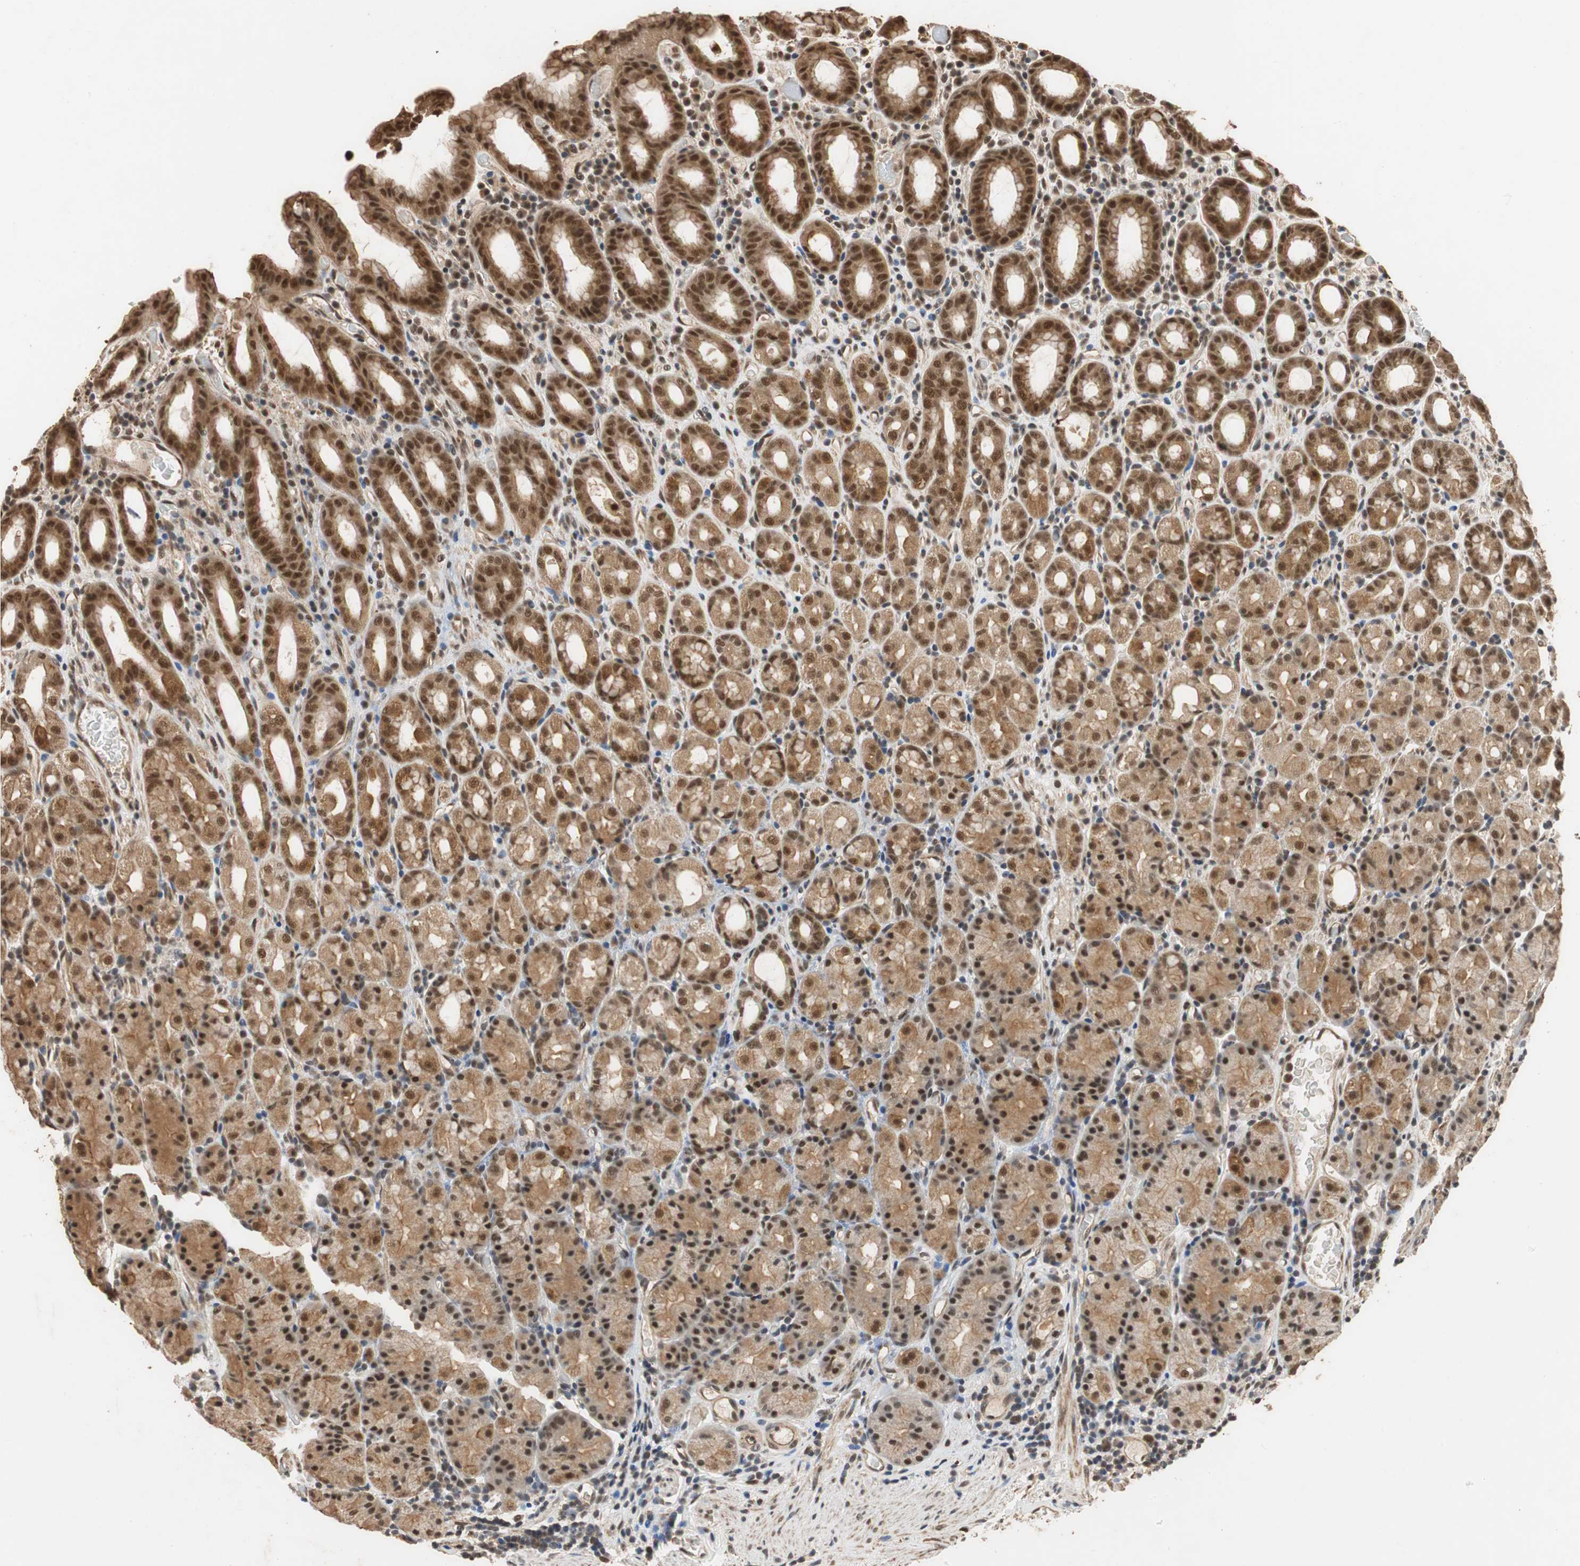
{"staining": {"intensity": "strong", "quantity": ">75%", "location": "cytoplasmic/membranous,nuclear"}, "tissue": "stomach", "cell_type": "Glandular cells", "image_type": "normal", "snomed": [{"axis": "morphology", "description": "Normal tissue, NOS"}, {"axis": "topography", "description": "Stomach, upper"}], "caption": "Immunohistochemical staining of benign human stomach demonstrates >75% levels of strong cytoplasmic/membranous,nuclear protein positivity in about >75% of glandular cells.", "gene": "CDC5L", "patient": {"sex": "male", "age": 68}}